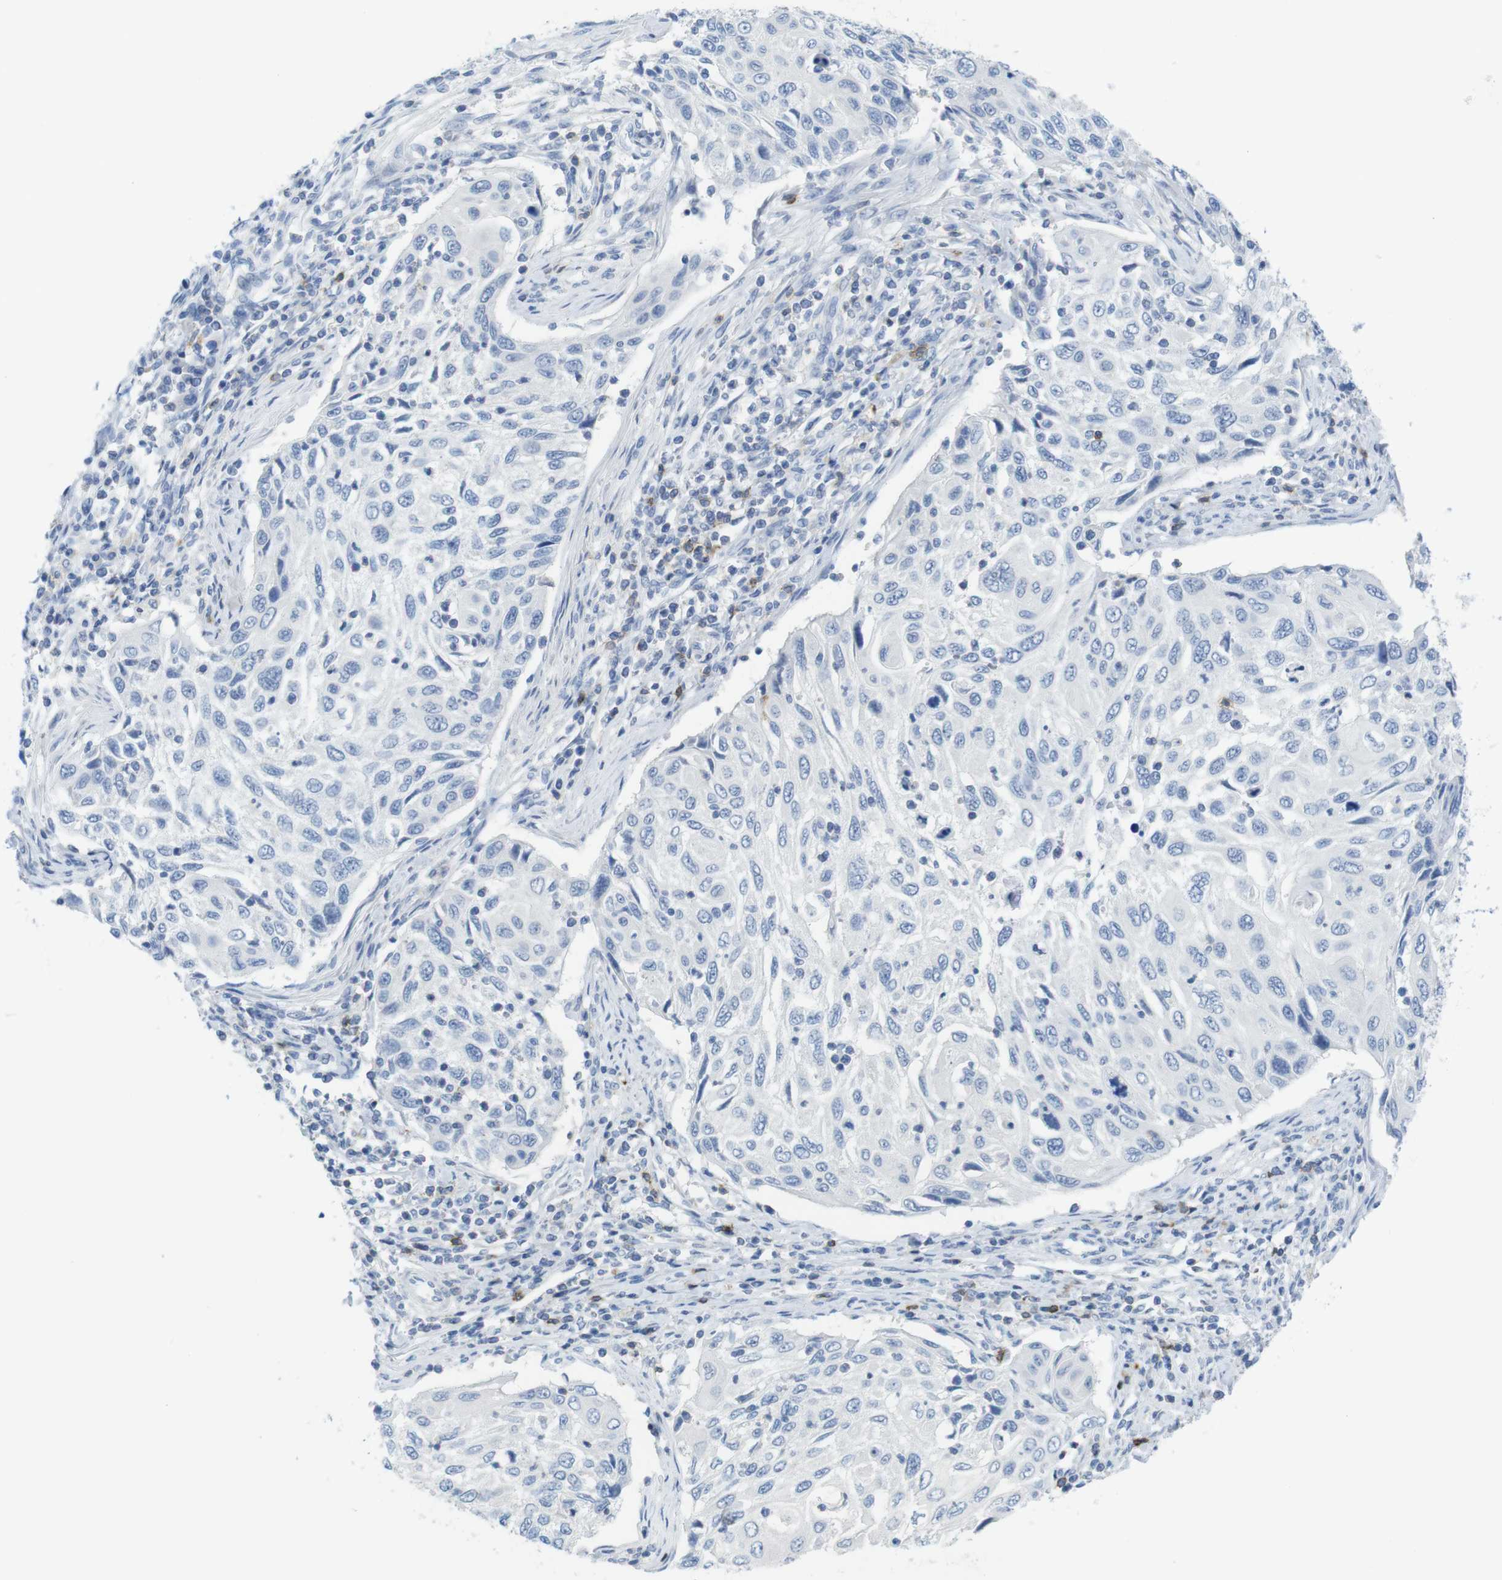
{"staining": {"intensity": "negative", "quantity": "none", "location": "none"}, "tissue": "cervical cancer", "cell_type": "Tumor cells", "image_type": "cancer", "snomed": [{"axis": "morphology", "description": "Squamous cell carcinoma, NOS"}, {"axis": "topography", "description": "Cervix"}], "caption": "A high-resolution histopathology image shows immunohistochemistry (IHC) staining of cervical squamous cell carcinoma, which shows no significant expression in tumor cells.", "gene": "CD5", "patient": {"sex": "female", "age": 70}}